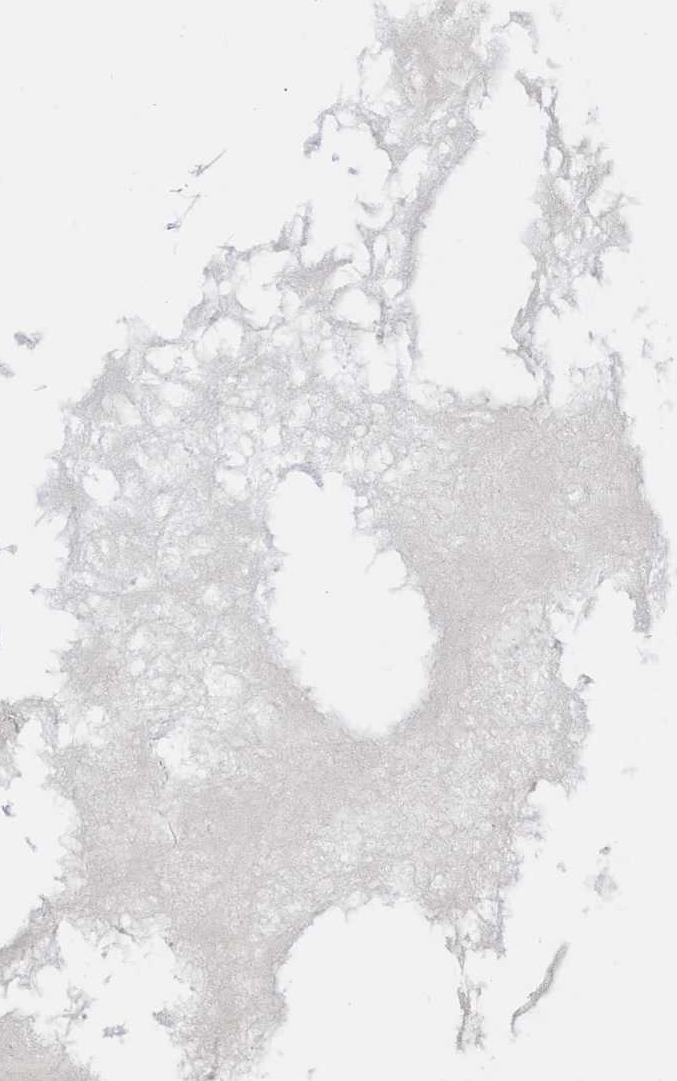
{"staining": {"intensity": "negative", "quantity": "none", "location": "none"}, "tissue": "testis cancer", "cell_type": "Tumor cells", "image_type": "cancer", "snomed": [{"axis": "morphology", "description": "Seminoma, NOS"}, {"axis": "topography", "description": "Testis"}], "caption": "Testis seminoma stained for a protein using immunohistochemistry exhibits no positivity tumor cells.", "gene": "DDX56", "patient": {"sex": "male", "age": 71}}